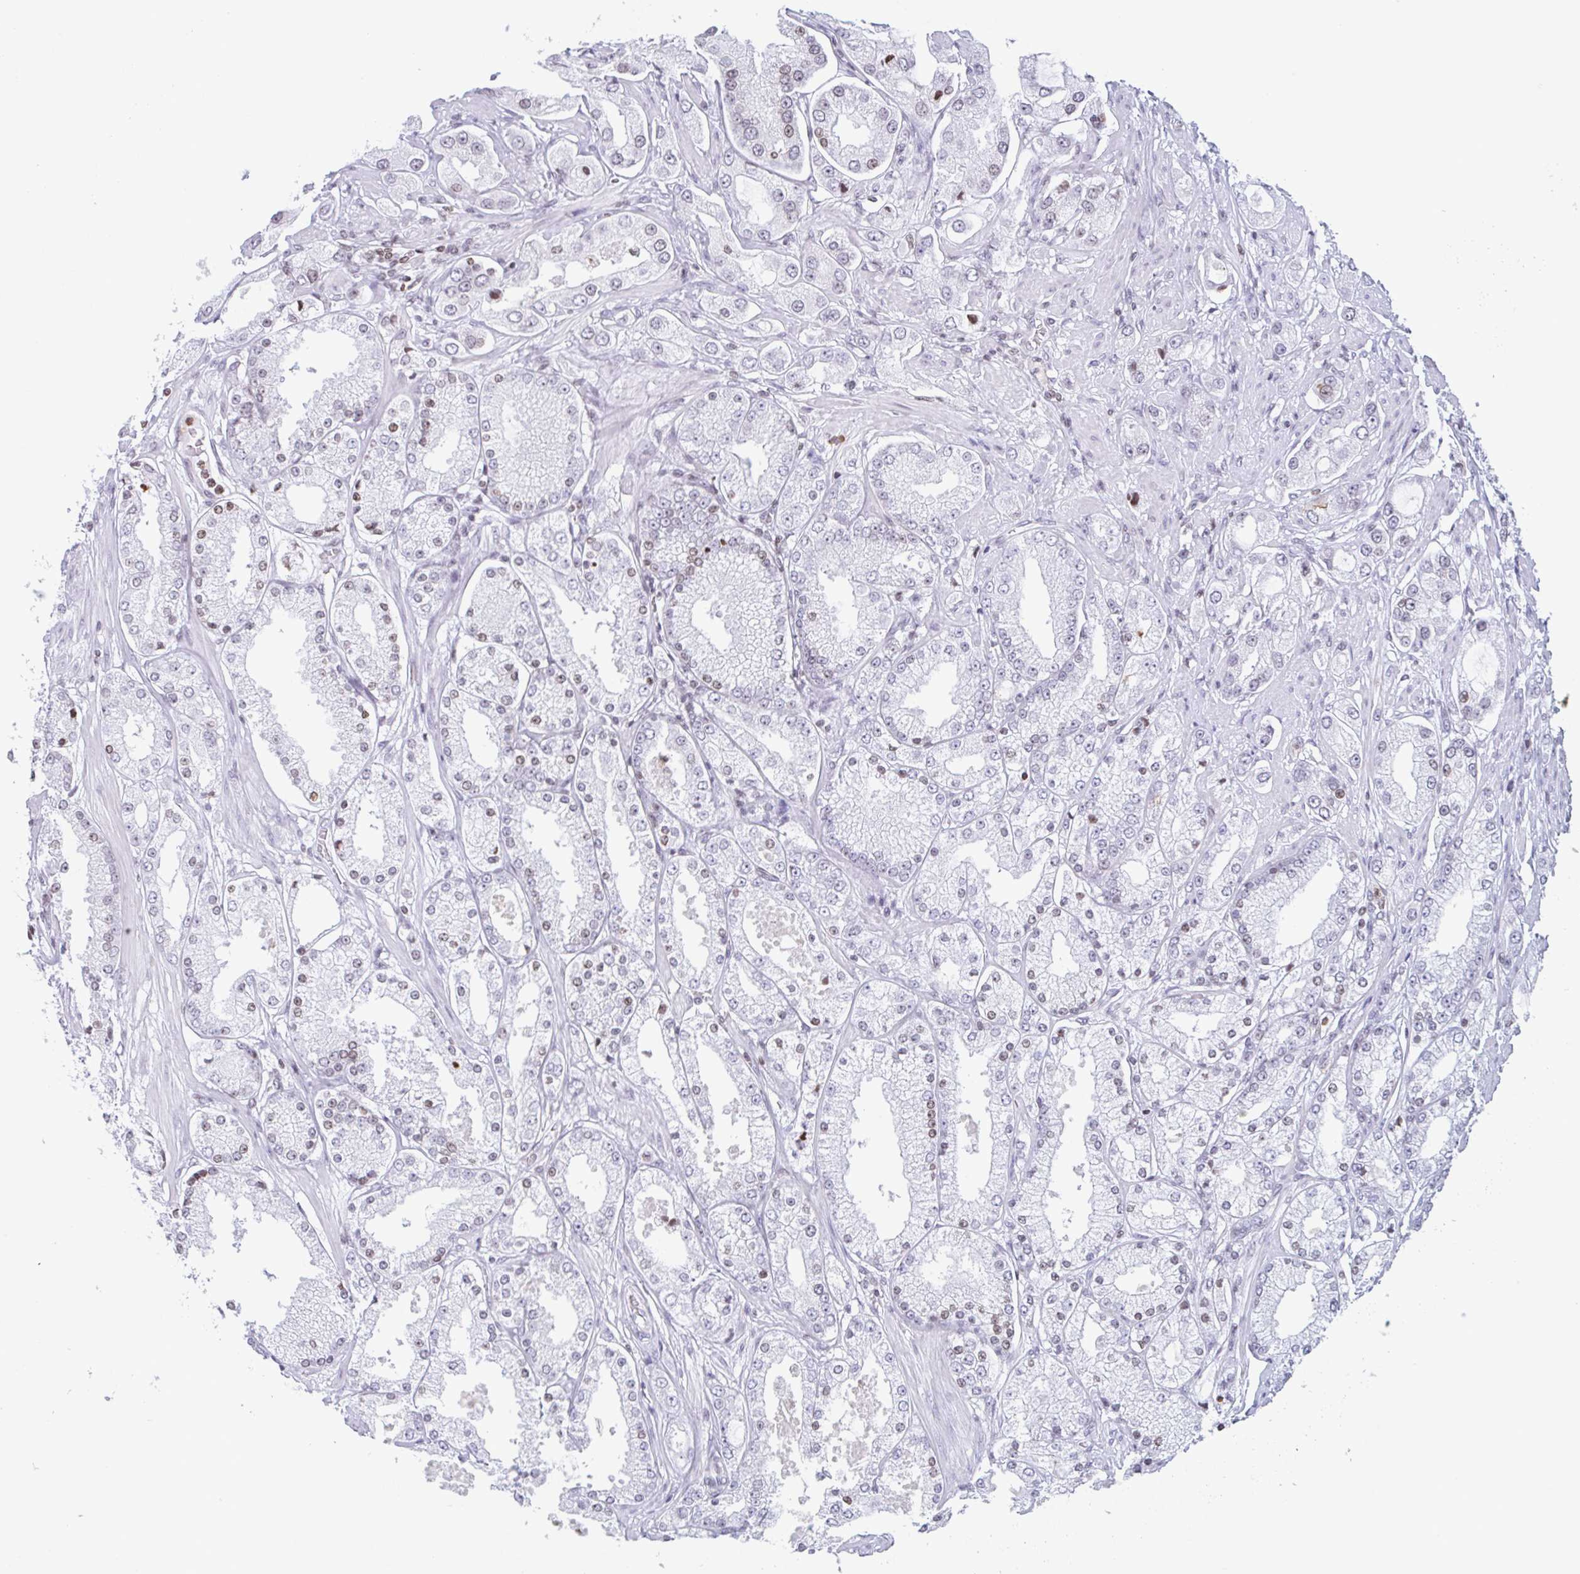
{"staining": {"intensity": "weak", "quantity": "25%-75%", "location": "nuclear"}, "tissue": "prostate cancer", "cell_type": "Tumor cells", "image_type": "cancer", "snomed": [{"axis": "morphology", "description": "Adenocarcinoma, High grade"}, {"axis": "topography", "description": "Prostate"}], "caption": "Protein analysis of prostate cancer (adenocarcinoma (high-grade)) tissue demonstrates weak nuclear expression in about 25%-75% of tumor cells.", "gene": "NOL6", "patient": {"sex": "male", "age": 68}}